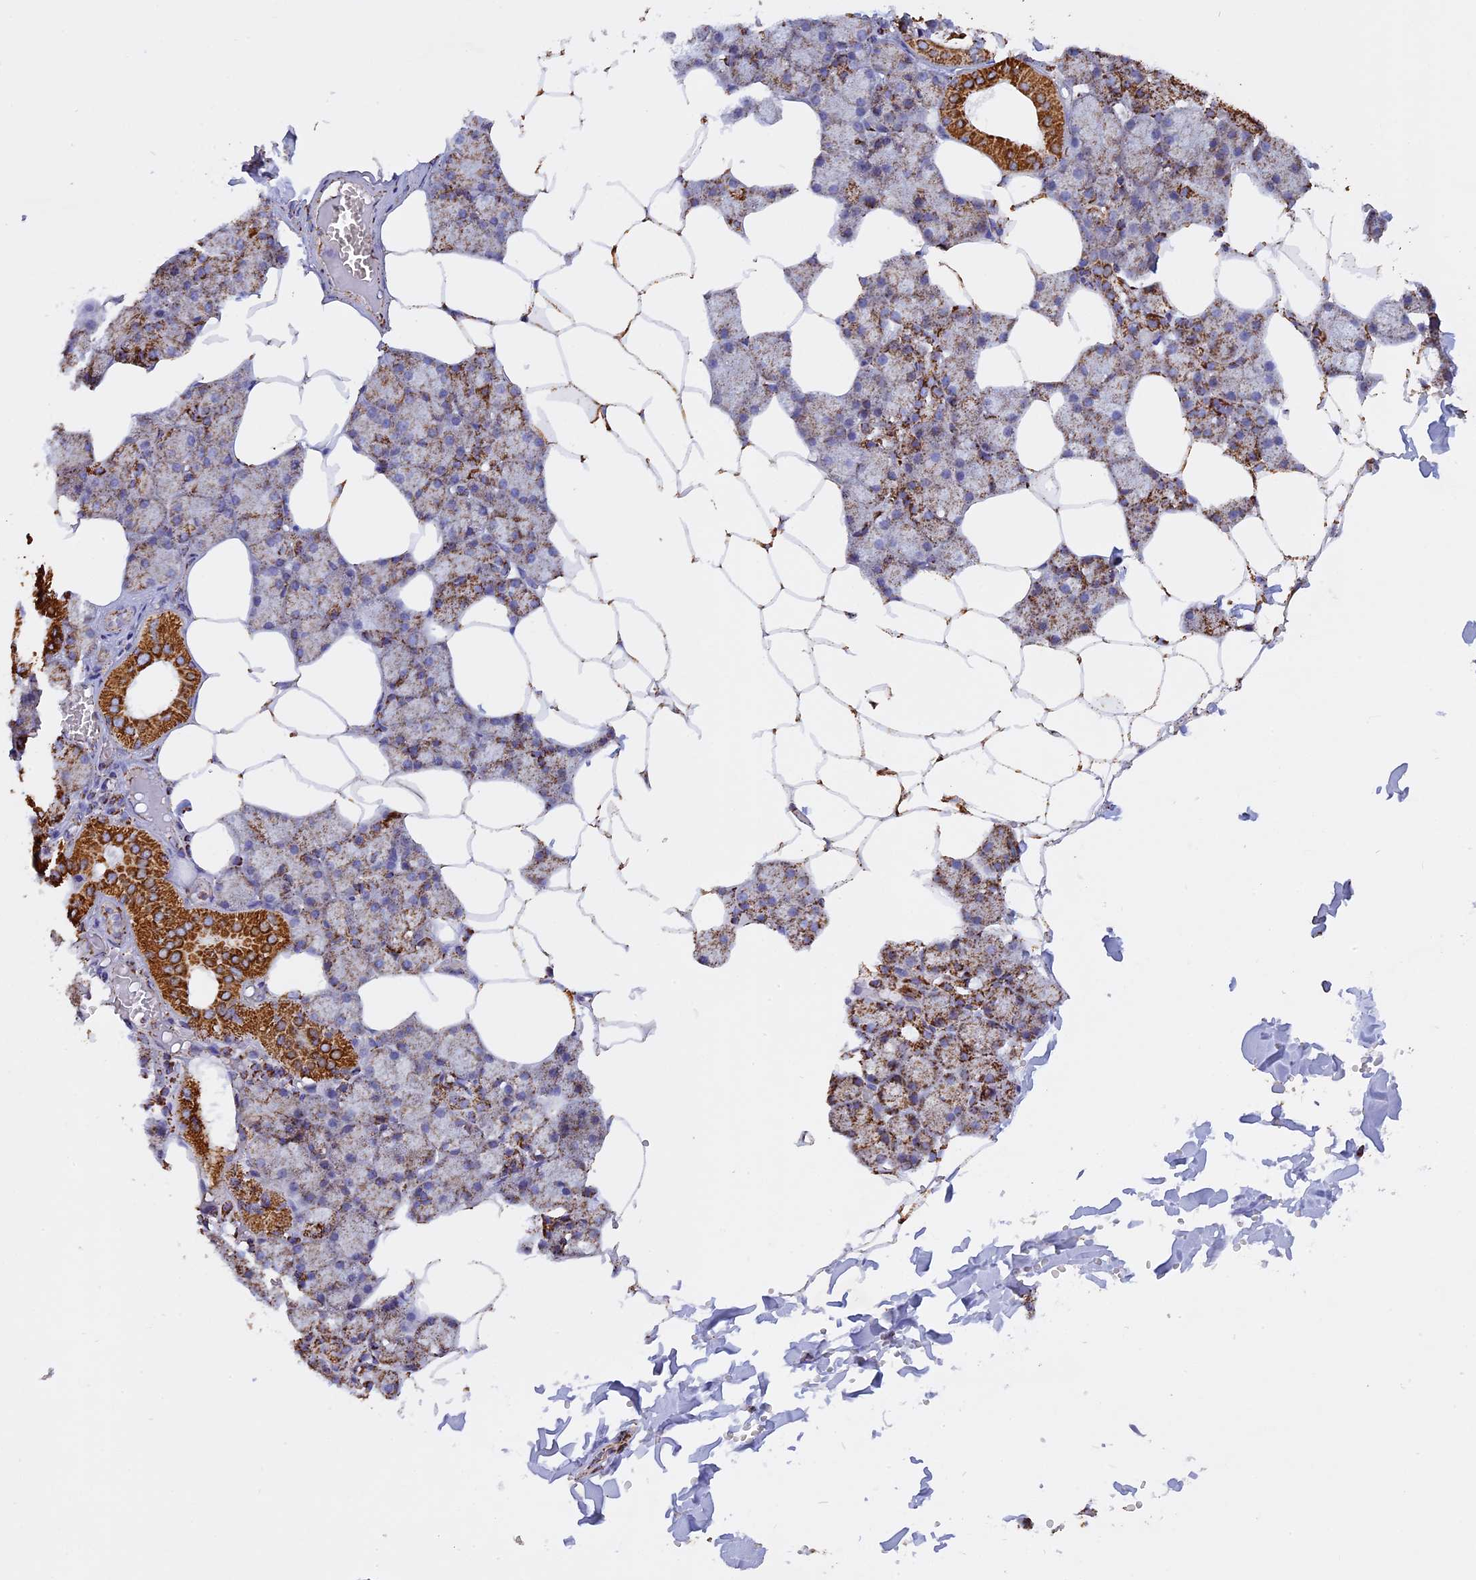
{"staining": {"intensity": "strong", "quantity": "25%-75%", "location": "cytoplasmic/membranous"}, "tissue": "salivary gland", "cell_type": "Glandular cells", "image_type": "normal", "snomed": [{"axis": "morphology", "description": "Normal tissue, NOS"}, {"axis": "topography", "description": "Salivary gland"}], "caption": "A high amount of strong cytoplasmic/membranous positivity is seen in approximately 25%-75% of glandular cells in benign salivary gland. (DAB IHC, brown staining for protein, blue staining for nuclei).", "gene": "KCNG1", "patient": {"sex": "male", "age": 62}}